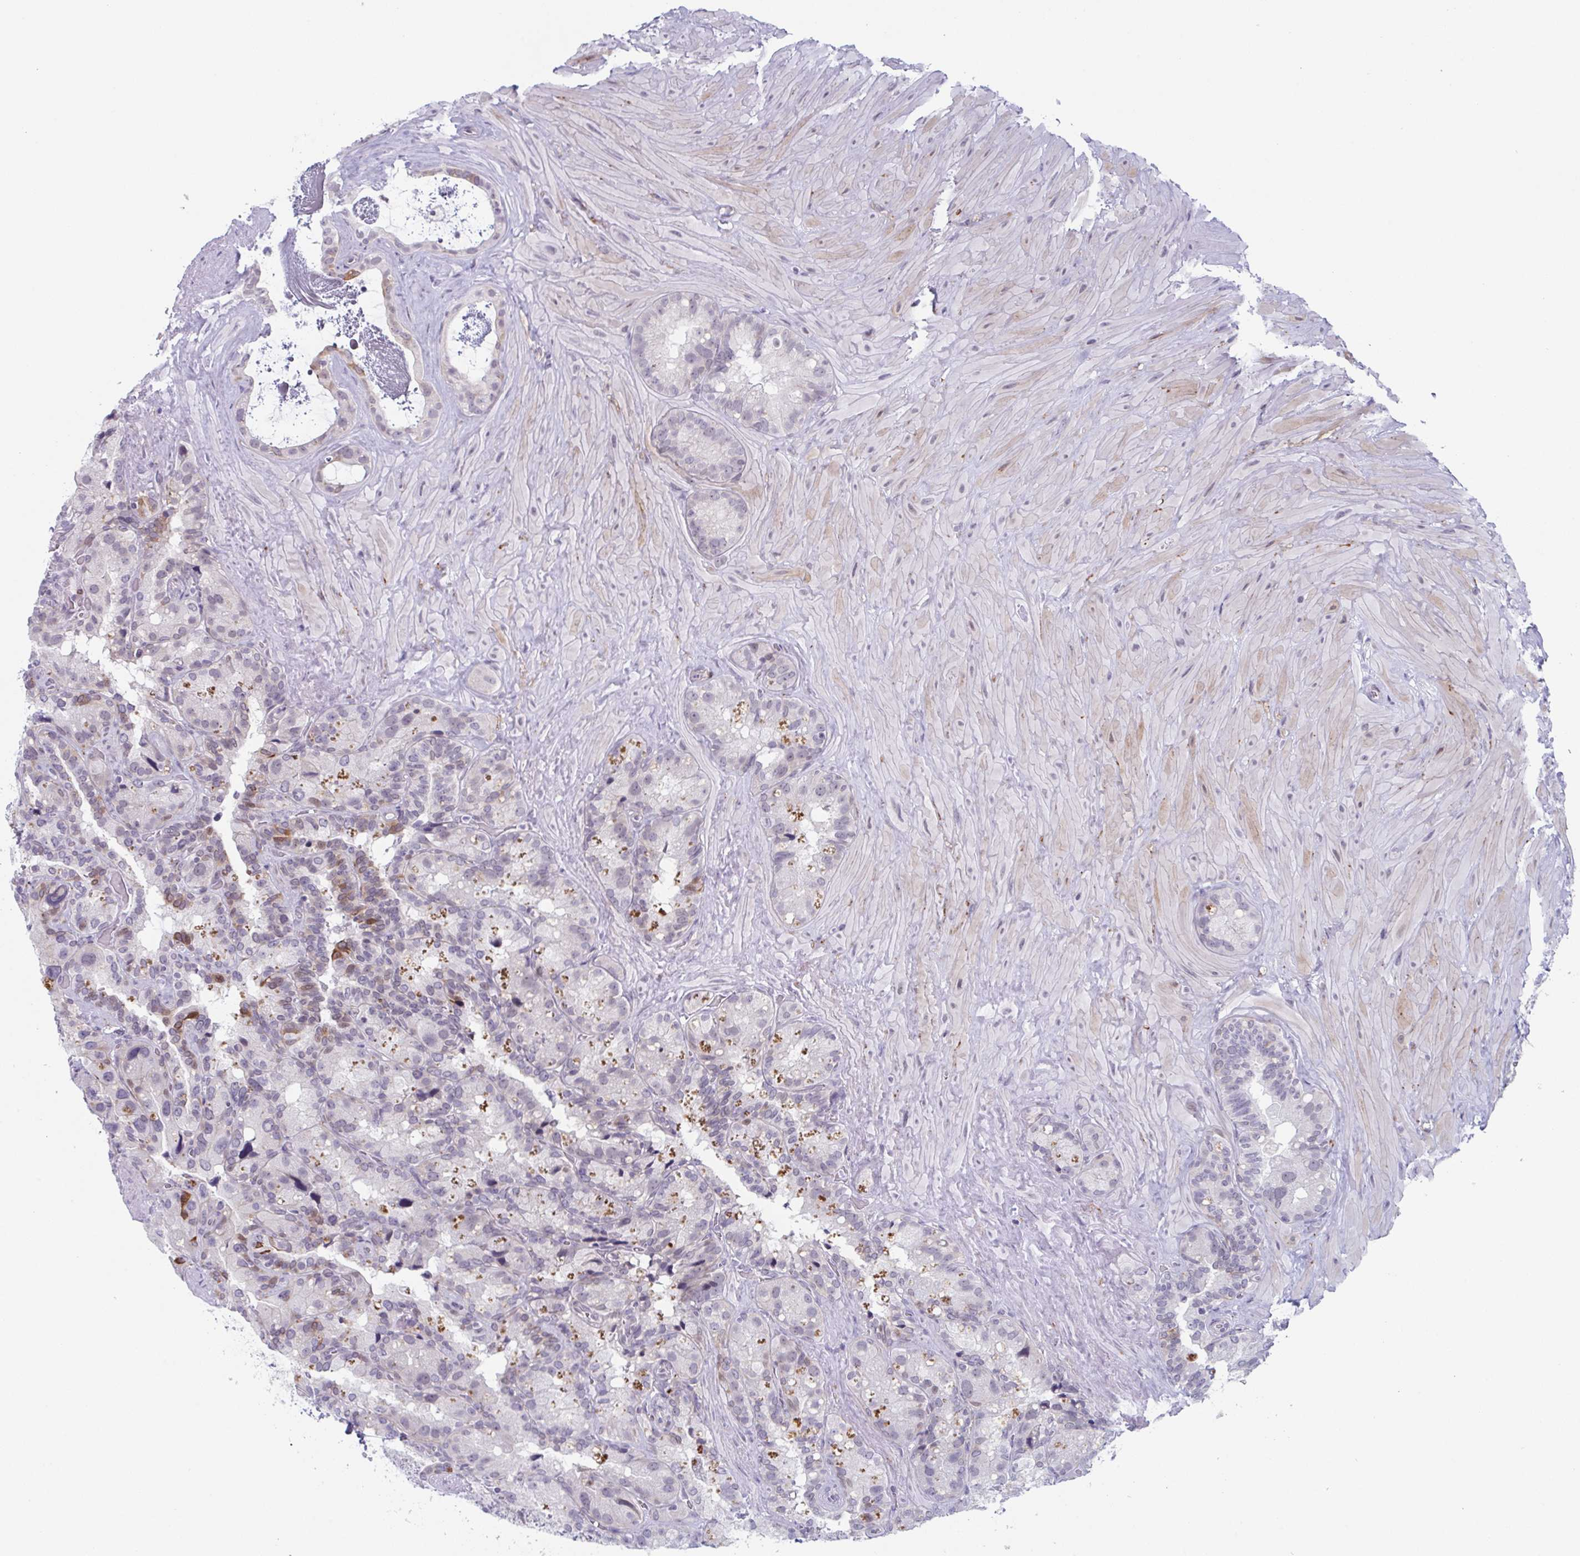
{"staining": {"intensity": "negative", "quantity": "none", "location": "none"}, "tissue": "seminal vesicle", "cell_type": "Glandular cells", "image_type": "normal", "snomed": [{"axis": "morphology", "description": "Normal tissue, NOS"}, {"axis": "topography", "description": "Seminal veicle"}], "caption": "This histopathology image is of unremarkable seminal vesicle stained with immunohistochemistry to label a protein in brown with the nuclei are counter-stained blue. There is no staining in glandular cells. (Stains: DAB IHC with hematoxylin counter stain, Microscopy: brightfield microscopy at high magnification).", "gene": "ZFP64", "patient": {"sex": "male", "age": 60}}